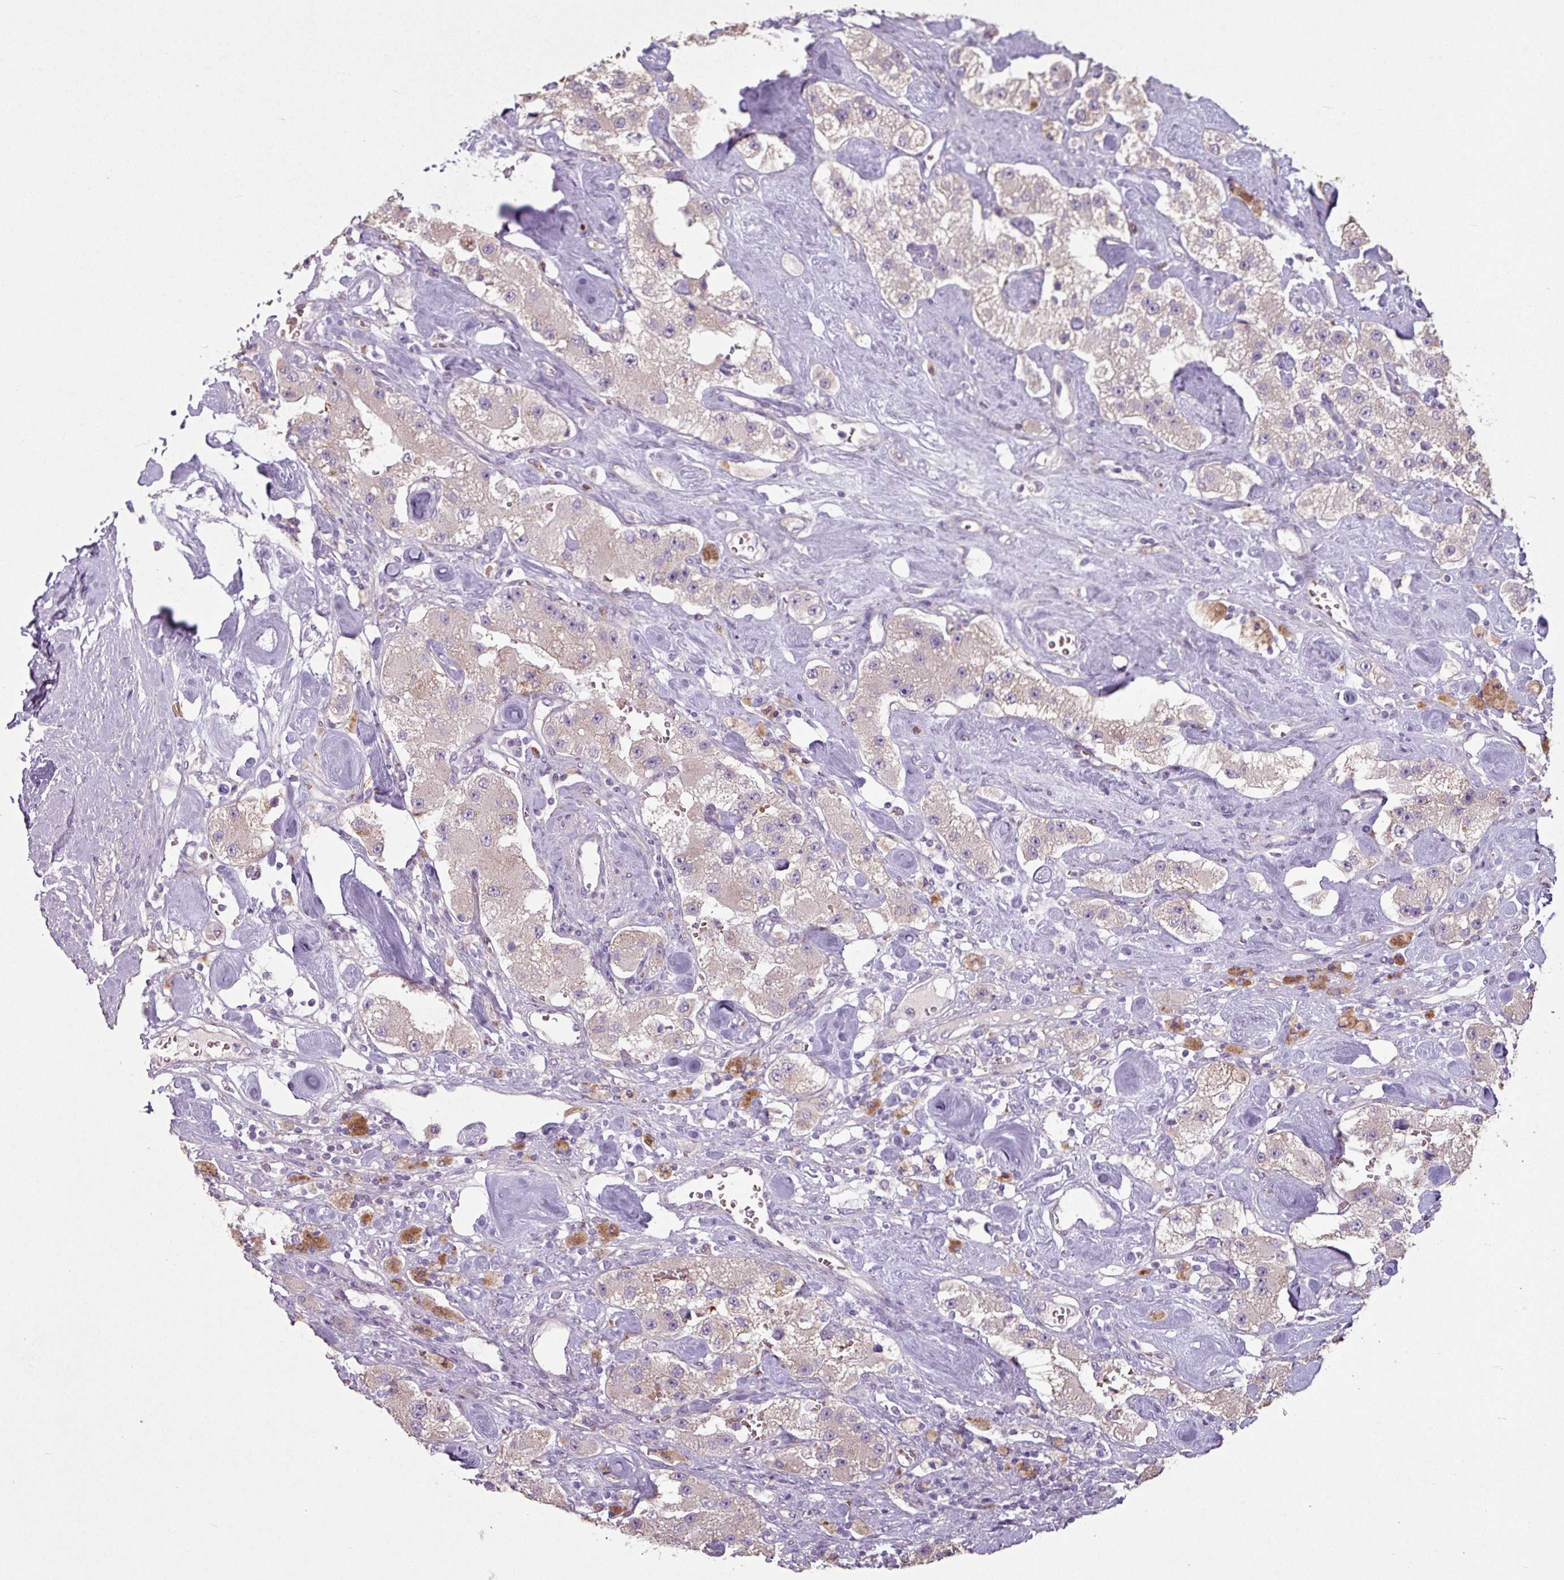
{"staining": {"intensity": "negative", "quantity": "none", "location": "none"}, "tissue": "carcinoid", "cell_type": "Tumor cells", "image_type": "cancer", "snomed": [{"axis": "morphology", "description": "Carcinoid, malignant, NOS"}, {"axis": "topography", "description": "Pancreas"}], "caption": "Tumor cells are negative for brown protein staining in malignant carcinoid.", "gene": "NHSL2", "patient": {"sex": "male", "age": 41}}